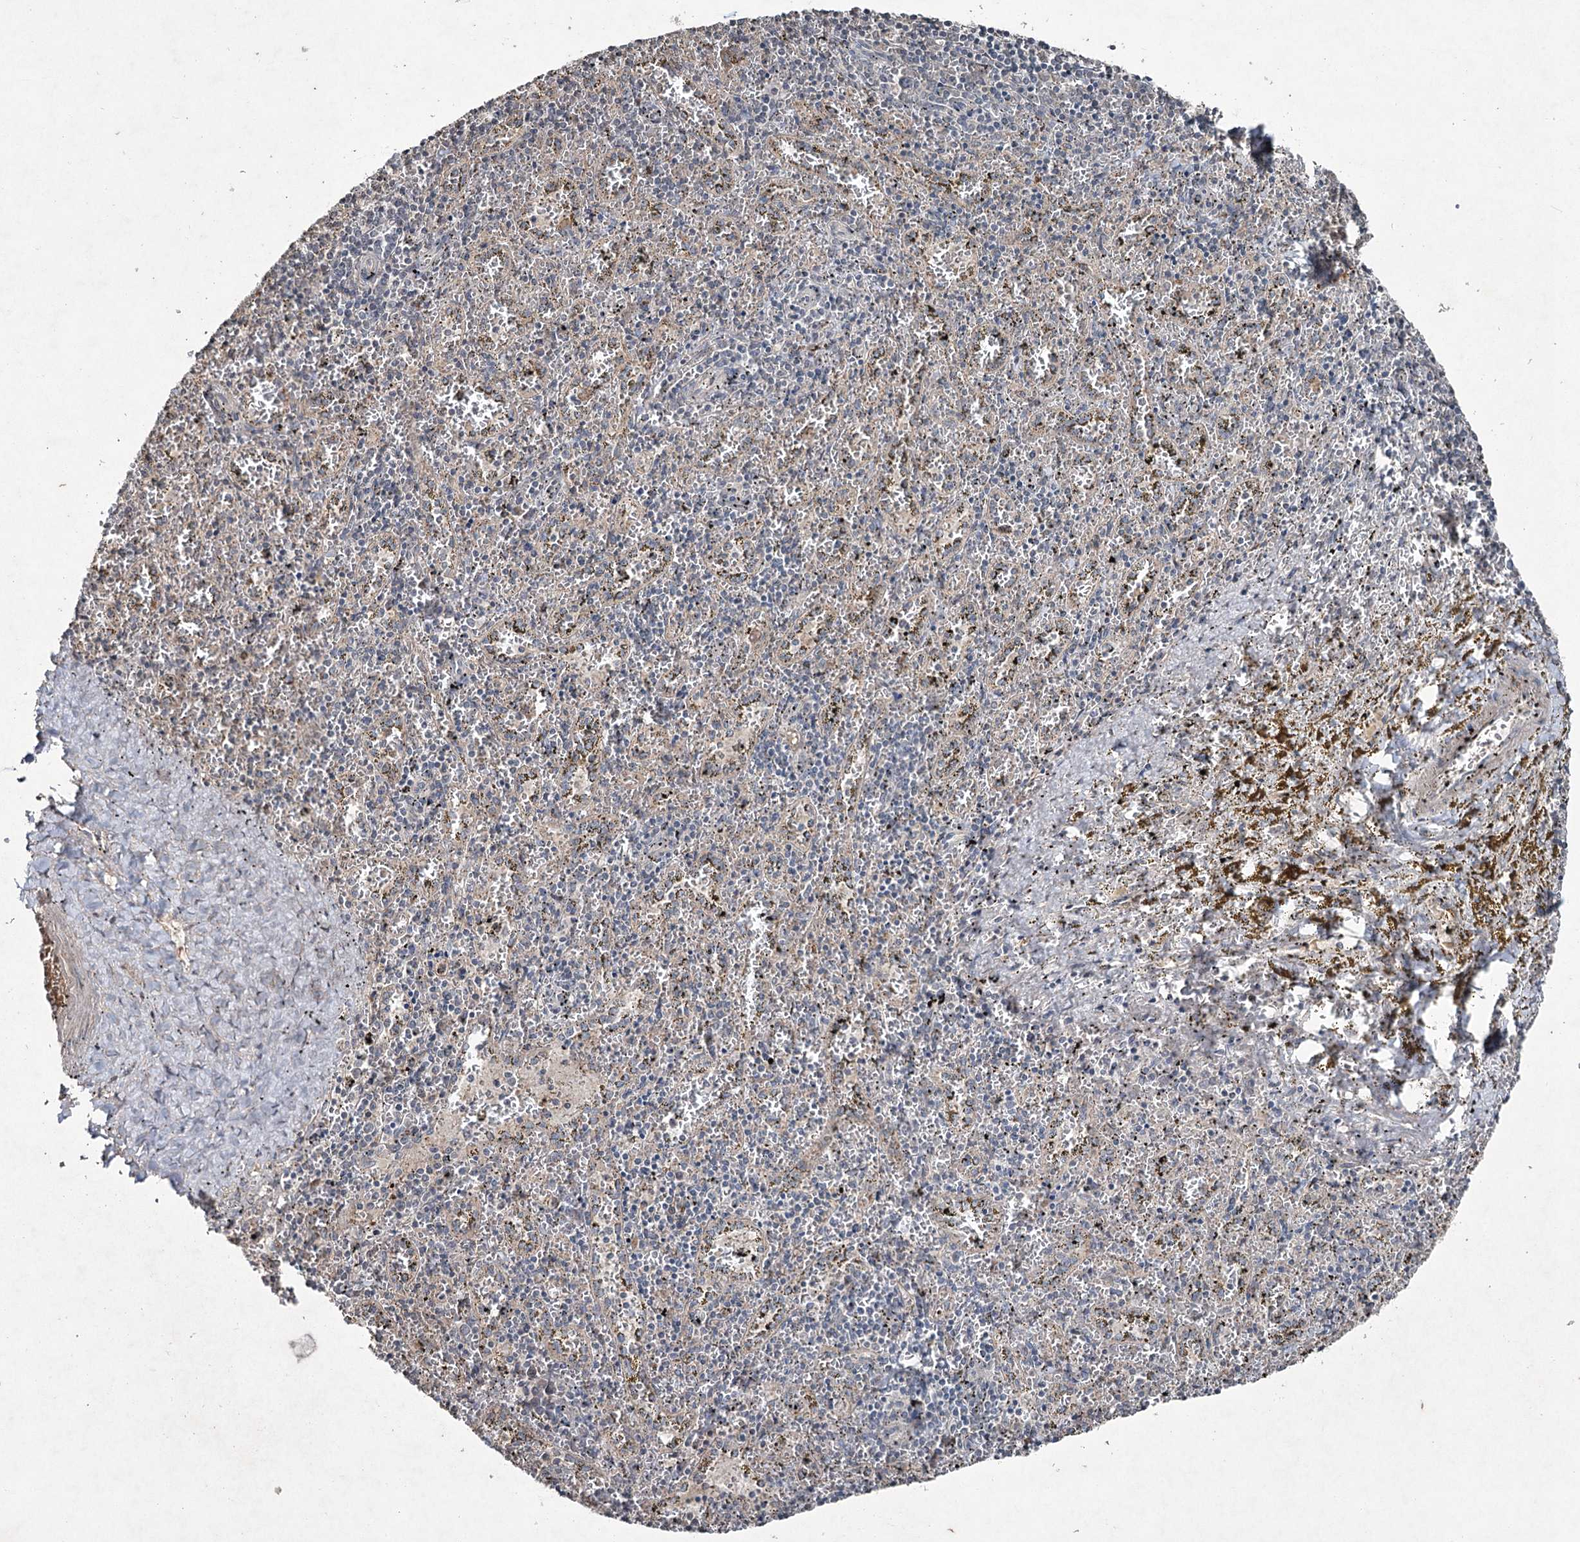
{"staining": {"intensity": "negative", "quantity": "none", "location": "none"}, "tissue": "spleen", "cell_type": "Cells in red pulp", "image_type": "normal", "snomed": [{"axis": "morphology", "description": "Normal tissue, NOS"}, {"axis": "topography", "description": "Spleen"}], "caption": "Immunohistochemical staining of unremarkable human spleen demonstrates no significant expression in cells in red pulp.", "gene": "PGLYRP2", "patient": {"sex": "male", "age": 11}}